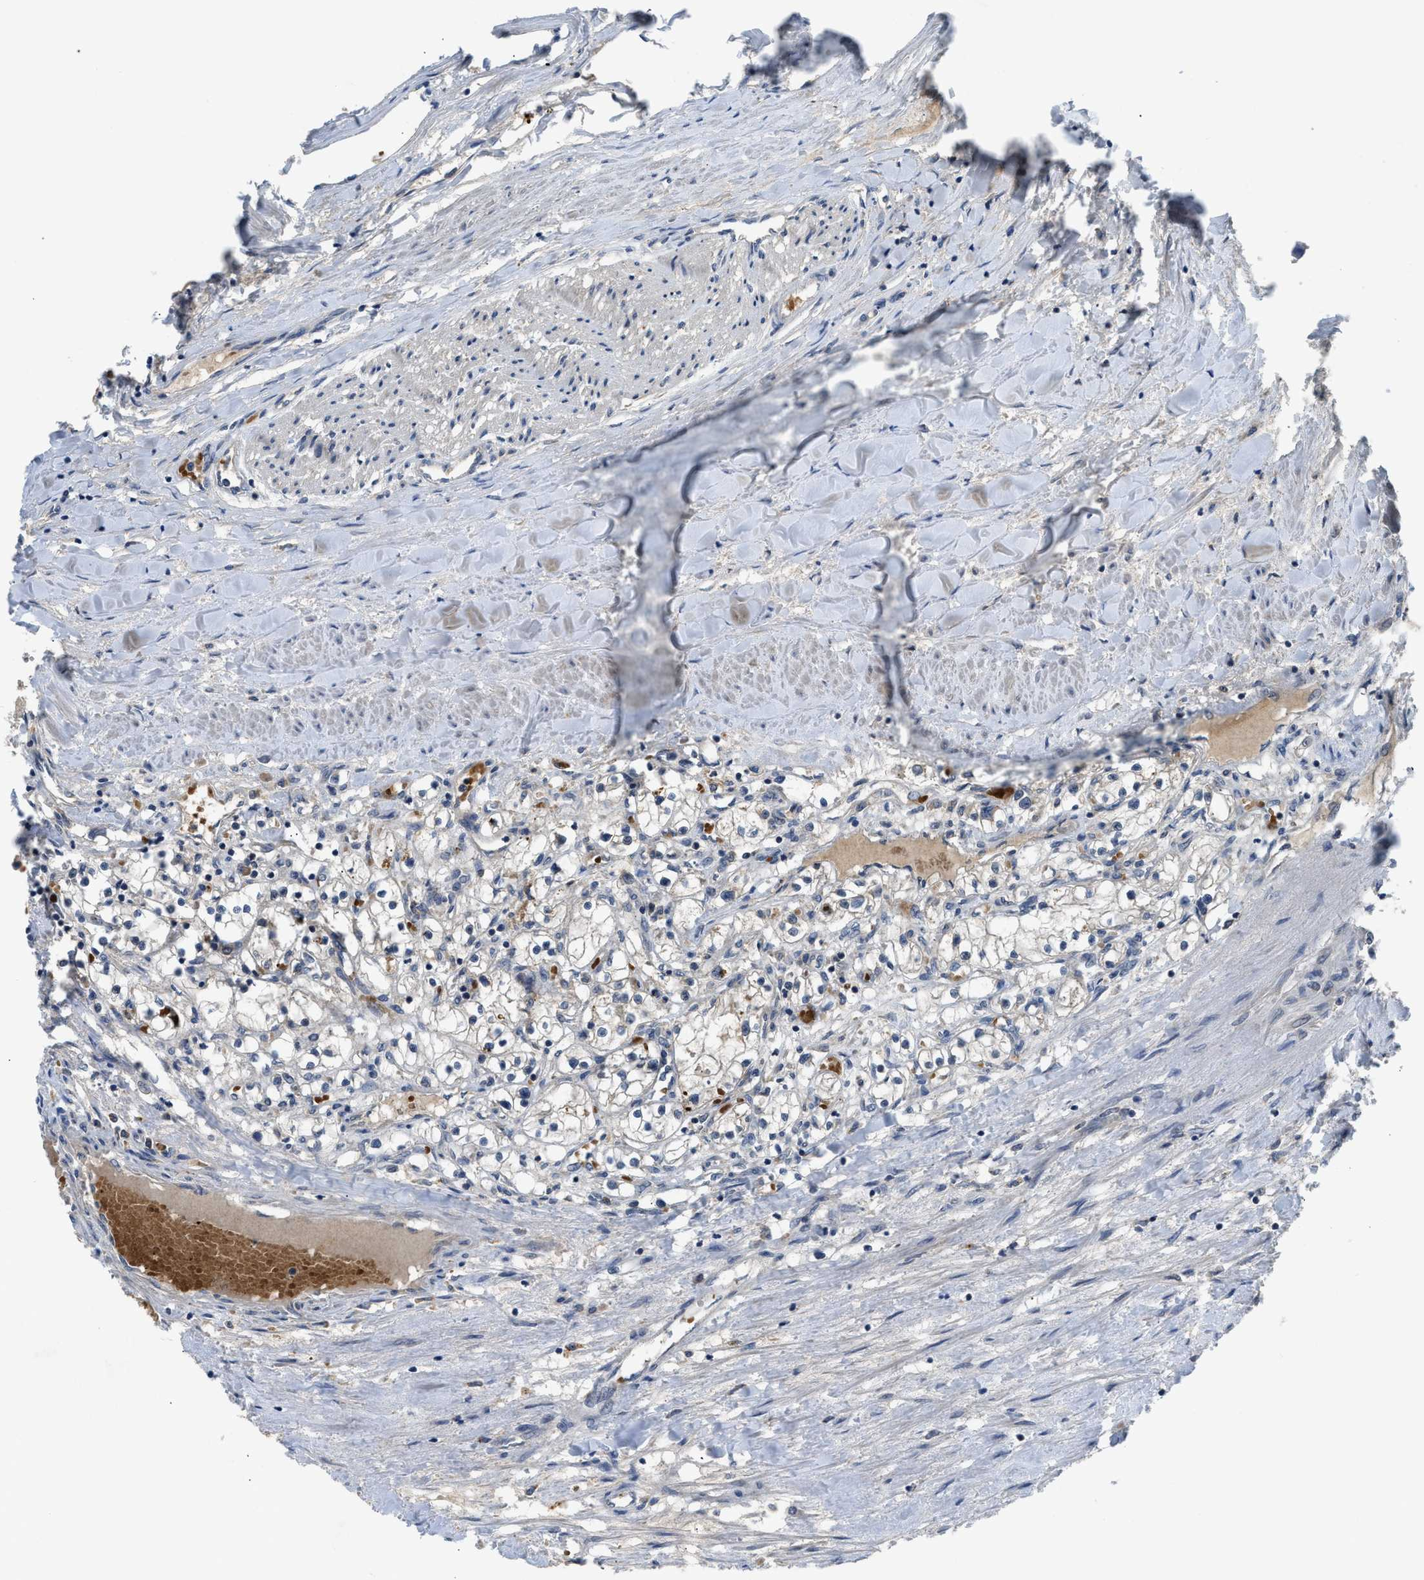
{"staining": {"intensity": "weak", "quantity": "<25%", "location": "cytoplasmic/membranous"}, "tissue": "renal cancer", "cell_type": "Tumor cells", "image_type": "cancer", "snomed": [{"axis": "morphology", "description": "Adenocarcinoma, NOS"}, {"axis": "topography", "description": "Kidney"}], "caption": "Micrograph shows no significant protein expression in tumor cells of renal adenocarcinoma.", "gene": "PDE7A", "patient": {"sex": "male", "age": 68}}